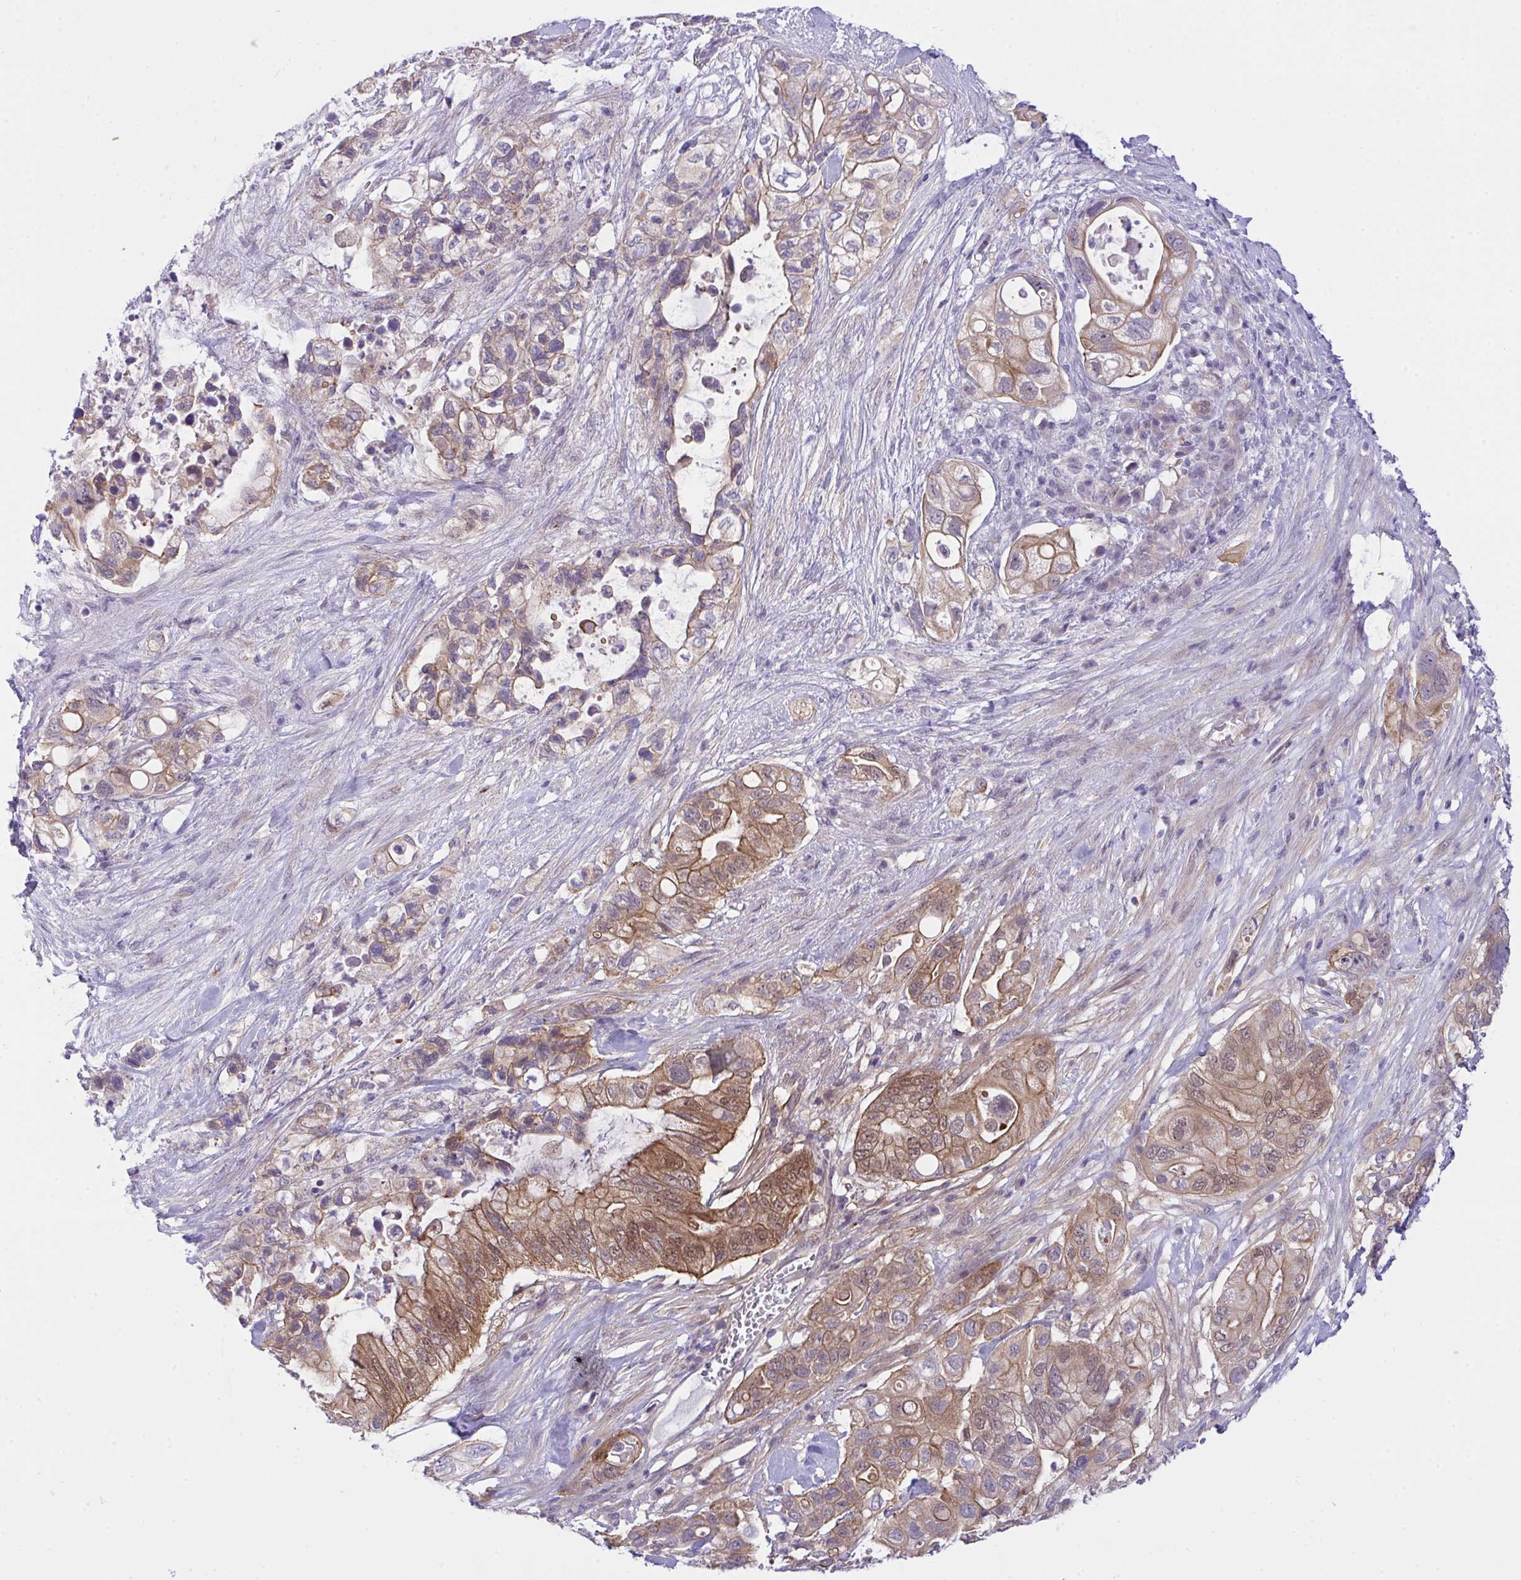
{"staining": {"intensity": "moderate", "quantity": ">75%", "location": "cytoplasmic/membranous"}, "tissue": "pancreatic cancer", "cell_type": "Tumor cells", "image_type": "cancer", "snomed": [{"axis": "morphology", "description": "Adenocarcinoma, NOS"}, {"axis": "topography", "description": "Pancreas"}], "caption": "DAB (3,3'-diaminobenzidine) immunohistochemical staining of human adenocarcinoma (pancreatic) demonstrates moderate cytoplasmic/membranous protein expression in about >75% of tumor cells.", "gene": "HOXD12", "patient": {"sex": "female", "age": 72}}